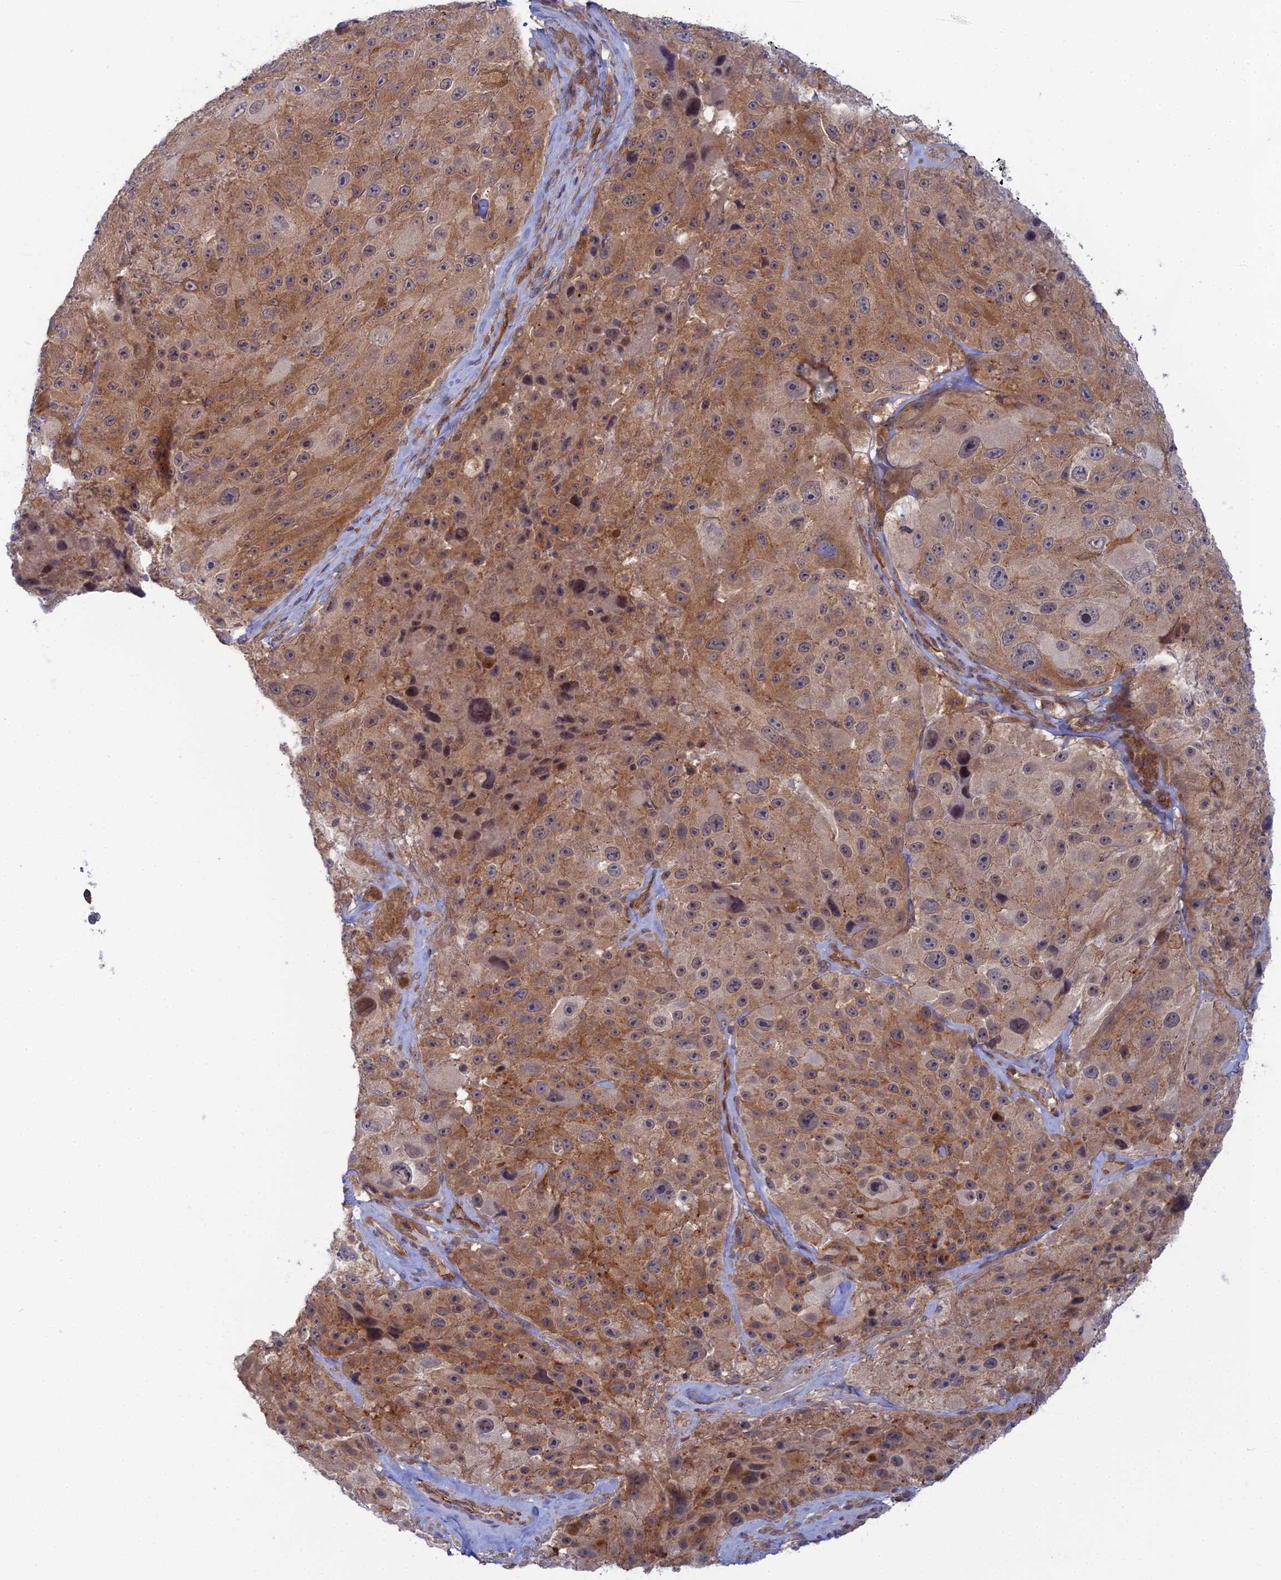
{"staining": {"intensity": "moderate", "quantity": ">75%", "location": "cytoplasmic/membranous,nuclear"}, "tissue": "melanoma", "cell_type": "Tumor cells", "image_type": "cancer", "snomed": [{"axis": "morphology", "description": "Malignant melanoma, Metastatic site"}, {"axis": "topography", "description": "Lymph node"}], "caption": "A histopathology image of human malignant melanoma (metastatic site) stained for a protein reveals moderate cytoplasmic/membranous and nuclear brown staining in tumor cells.", "gene": "ABHD1", "patient": {"sex": "male", "age": 62}}